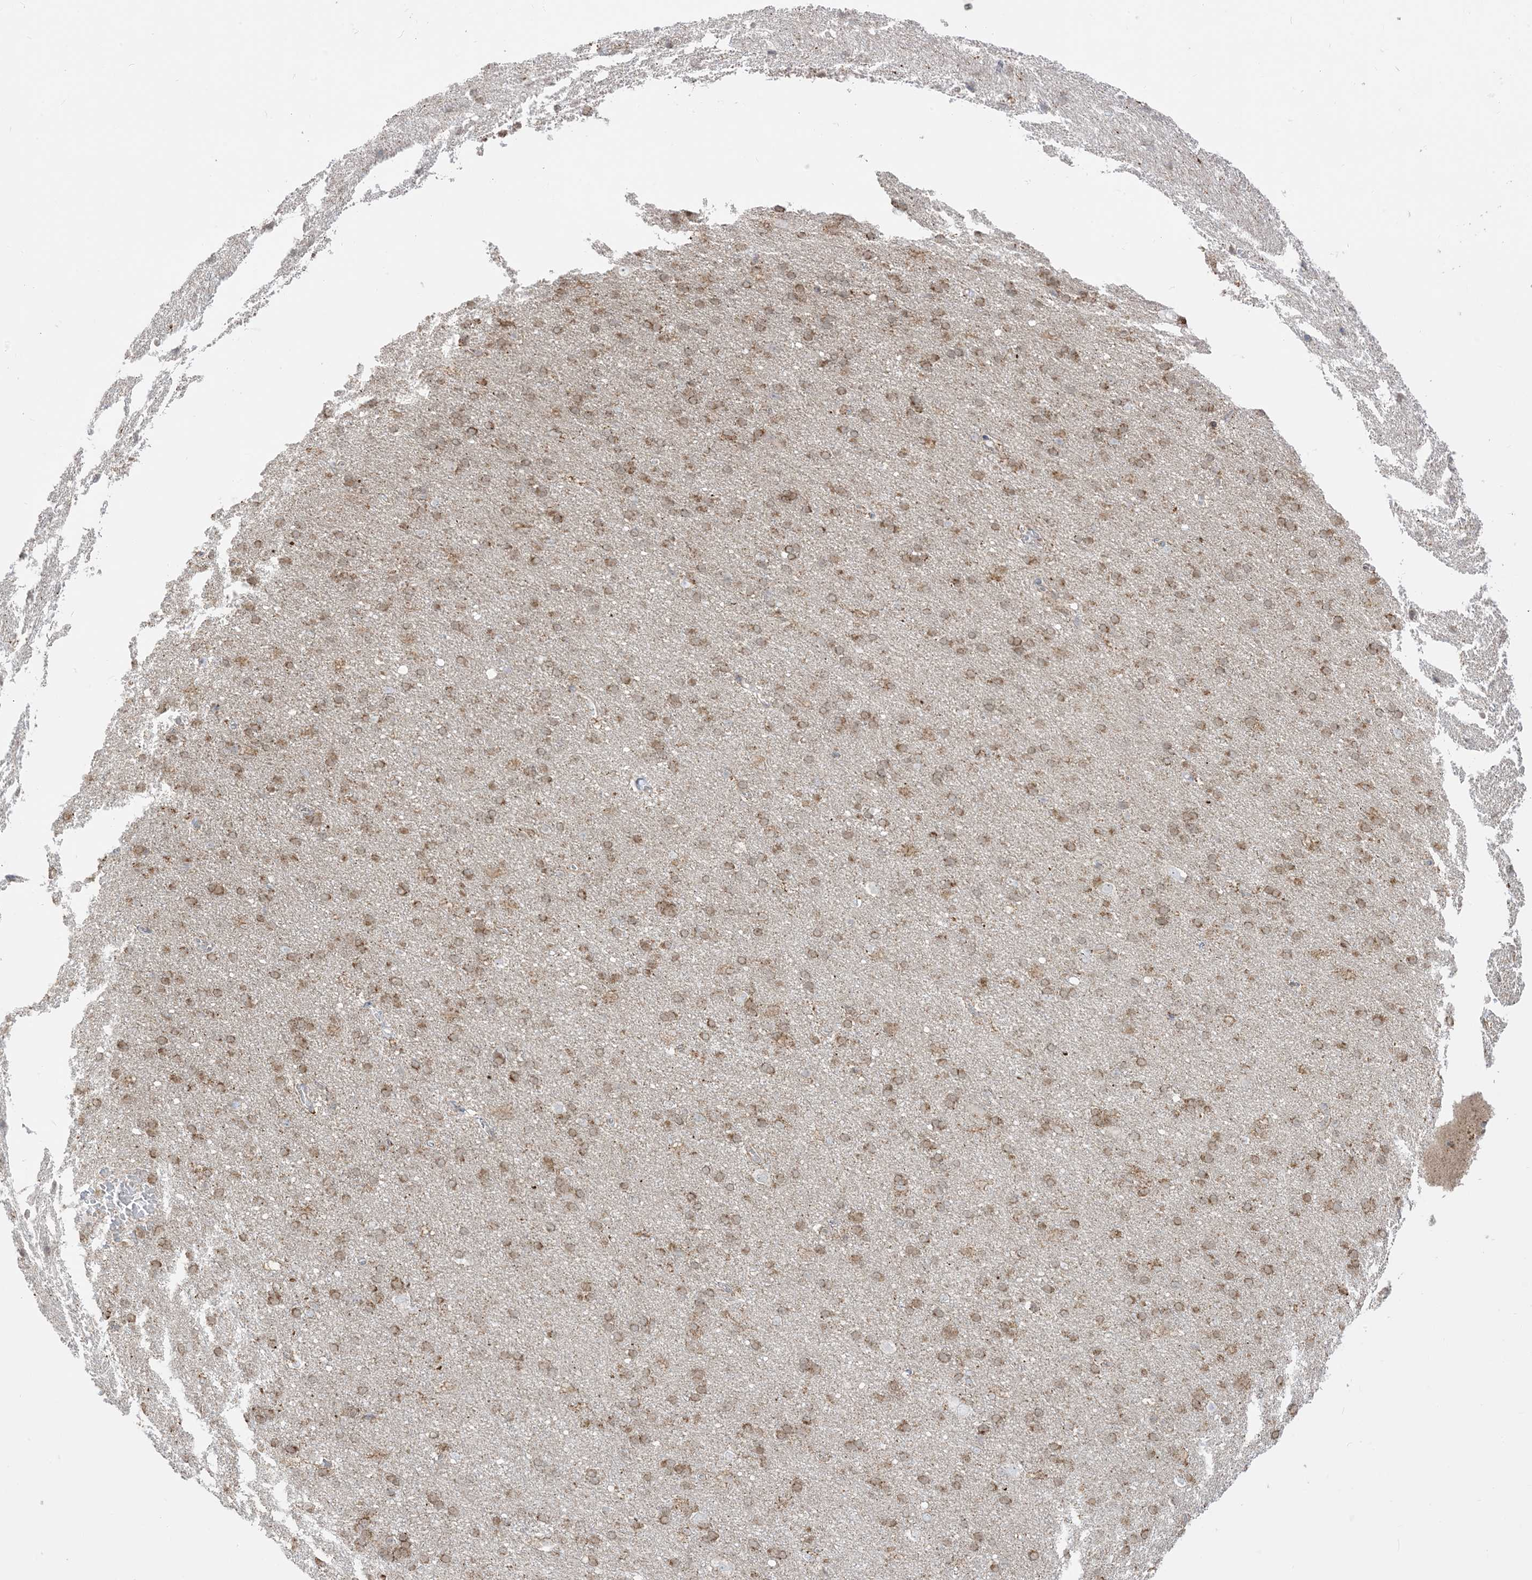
{"staining": {"intensity": "negative", "quantity": "none", "location": "none"}, "tissue": "cerebral cortex", "cell_type": "Endothelial cells", "image_type": "normal", "snomed": [{"axis": "morphology", "description": "Normal tissue, NOS"}, {"axis": "topography", "description": "Cerebral cortex"}], "caption": "Endothelial cells show no significant staining in unremarkable cerebral cortex. Brightfield microscopy of immunohistochemistry (IHC) stained with DAB (3,3'-diaminobenzidine) (brown) and hematoxylin (blue), captured at high magnification.", "gene": "KANSL3", "patient": {"sex": "male", "age": 62}}